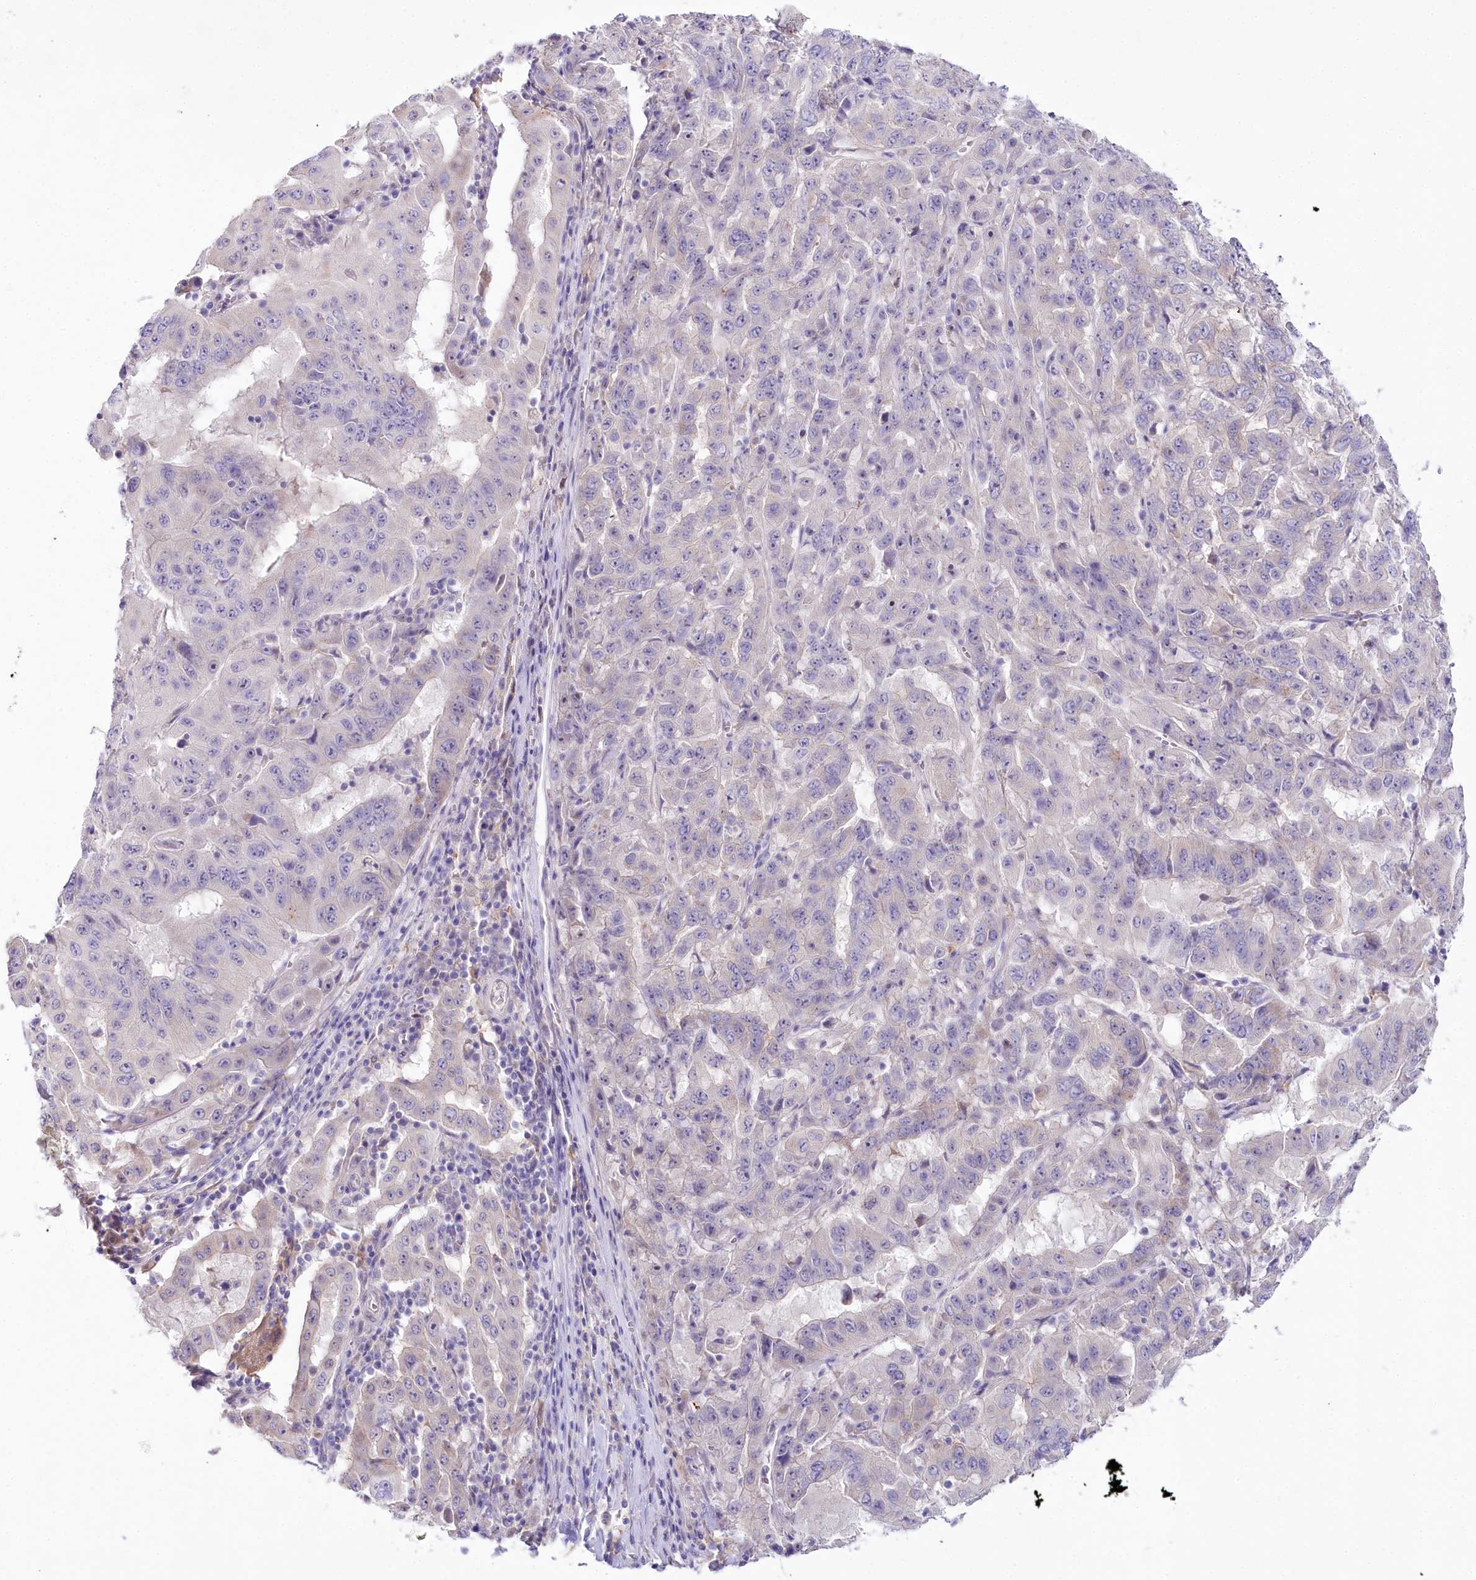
{"staining": {"intensity": "negative", "quantity": "none", "location": "none"}, "tissue": "pancreatic cancer", "cell_type": "Tumor cells", "image_type": "cancer", "snomed": [{"axis": "morphology", "description": "Adenocarcinoma, NOS"}, {"axis": "topography", "description": "Pancreas"}], "caption": "An immunohistochemistry histopathology image of pancreatic adenocarcinoma is shown. There is no staining in tumor cells of pancreatic adenocarcinoma. (DAB immunohistochemistry (IHC) visualized using brightfield microscopy, high magnification).", "gene": "MYOZ1", "patient": {"sex": "male", "age": 63}}